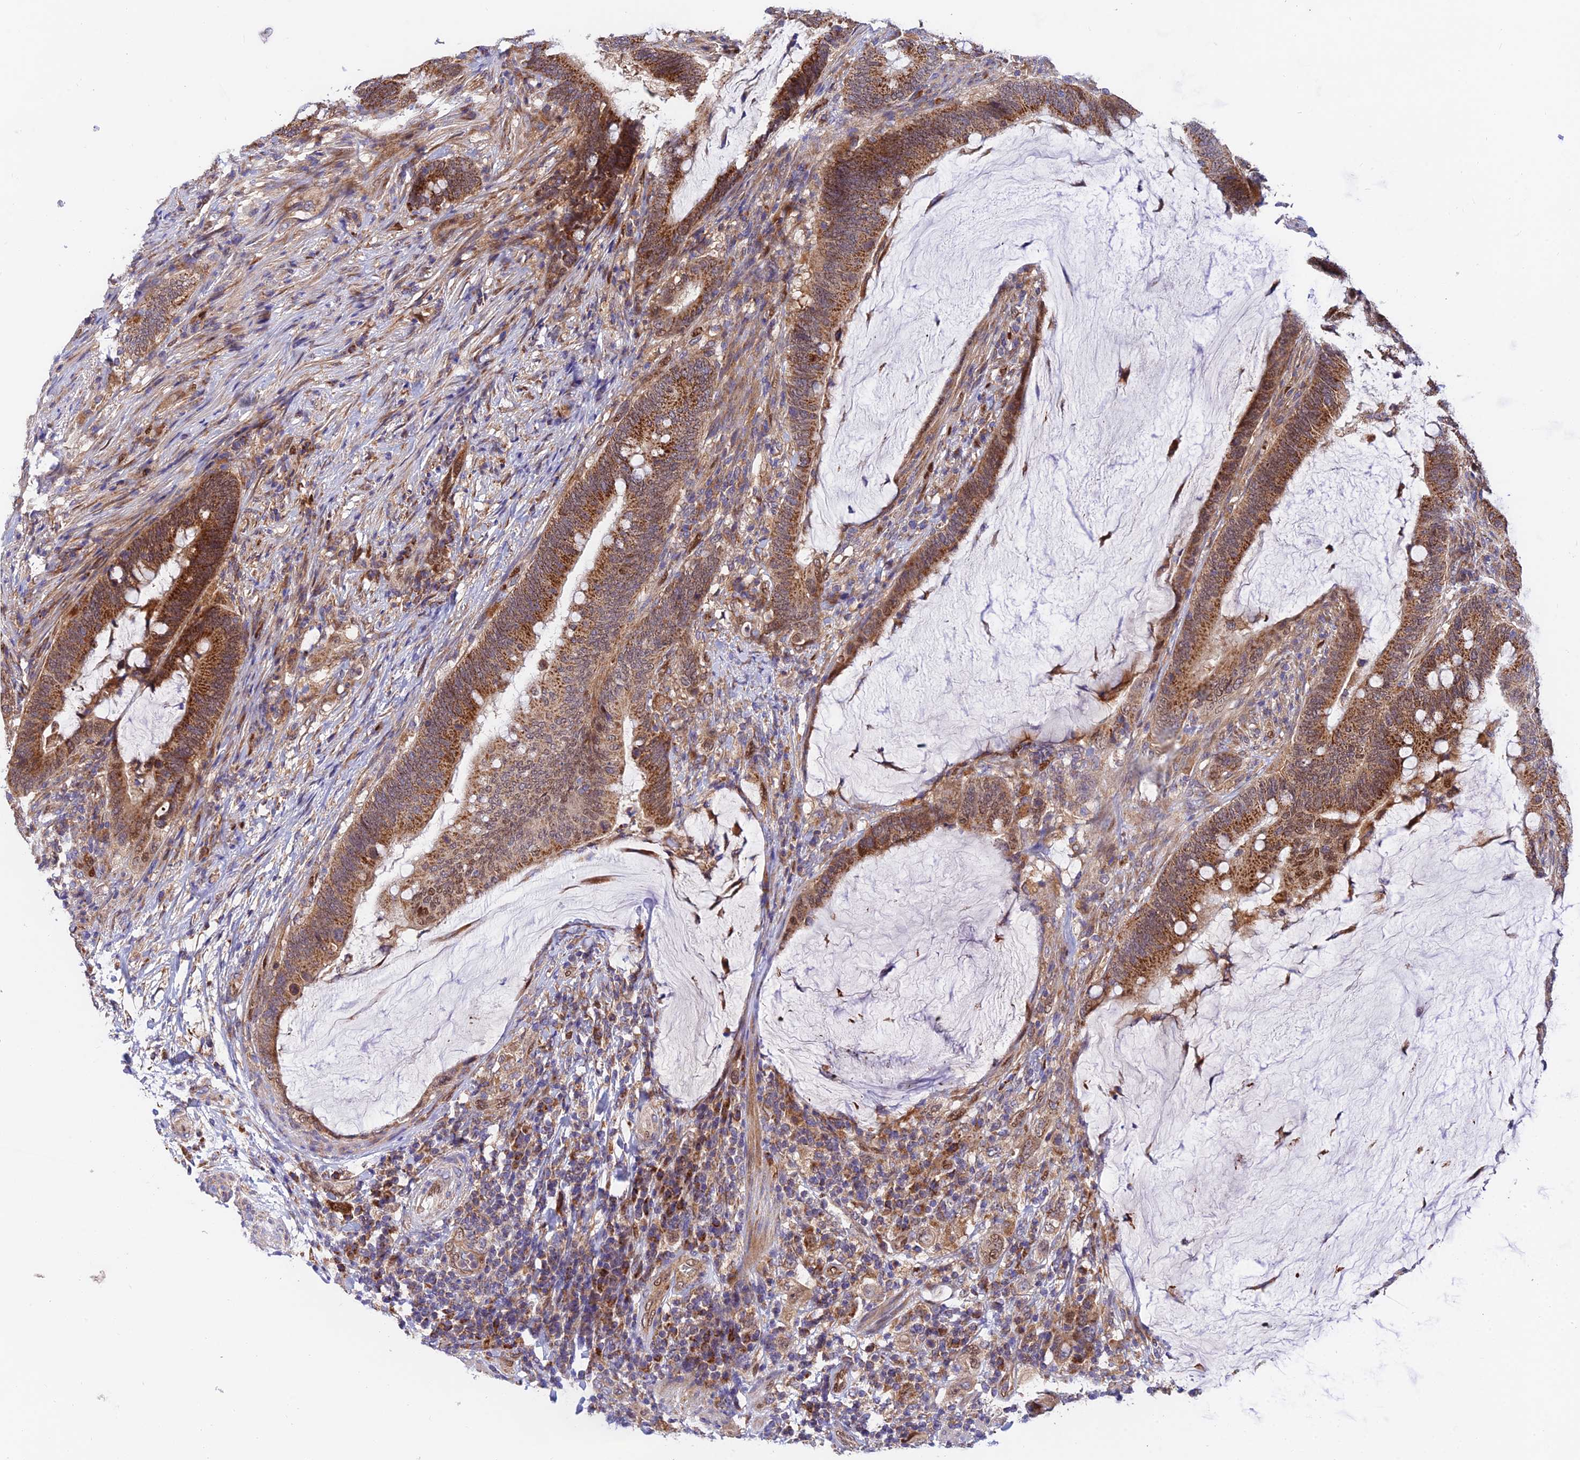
{"staining": {"intensity": "strong", "quantity": ">75%", "location": "cytoplasmic/membranous"}, "tissue": "colorectal cancer", "cell_type": "Tumor cells", "image_type": "cancer", "snomed": [{"axis": "morphology", "description": "Adenocarcinoma, NOS"}, {"axis": "topography", "description": "Colon"}], "caption": "Approximately >75% of tumor cells in human colorectal cancer exhibit strong cytoplasmic/membranous protein staining as visualized by brown immunohistochemical staining.", "gene": "PODNL1", "patient": {"sex": "female", "age": 66}}